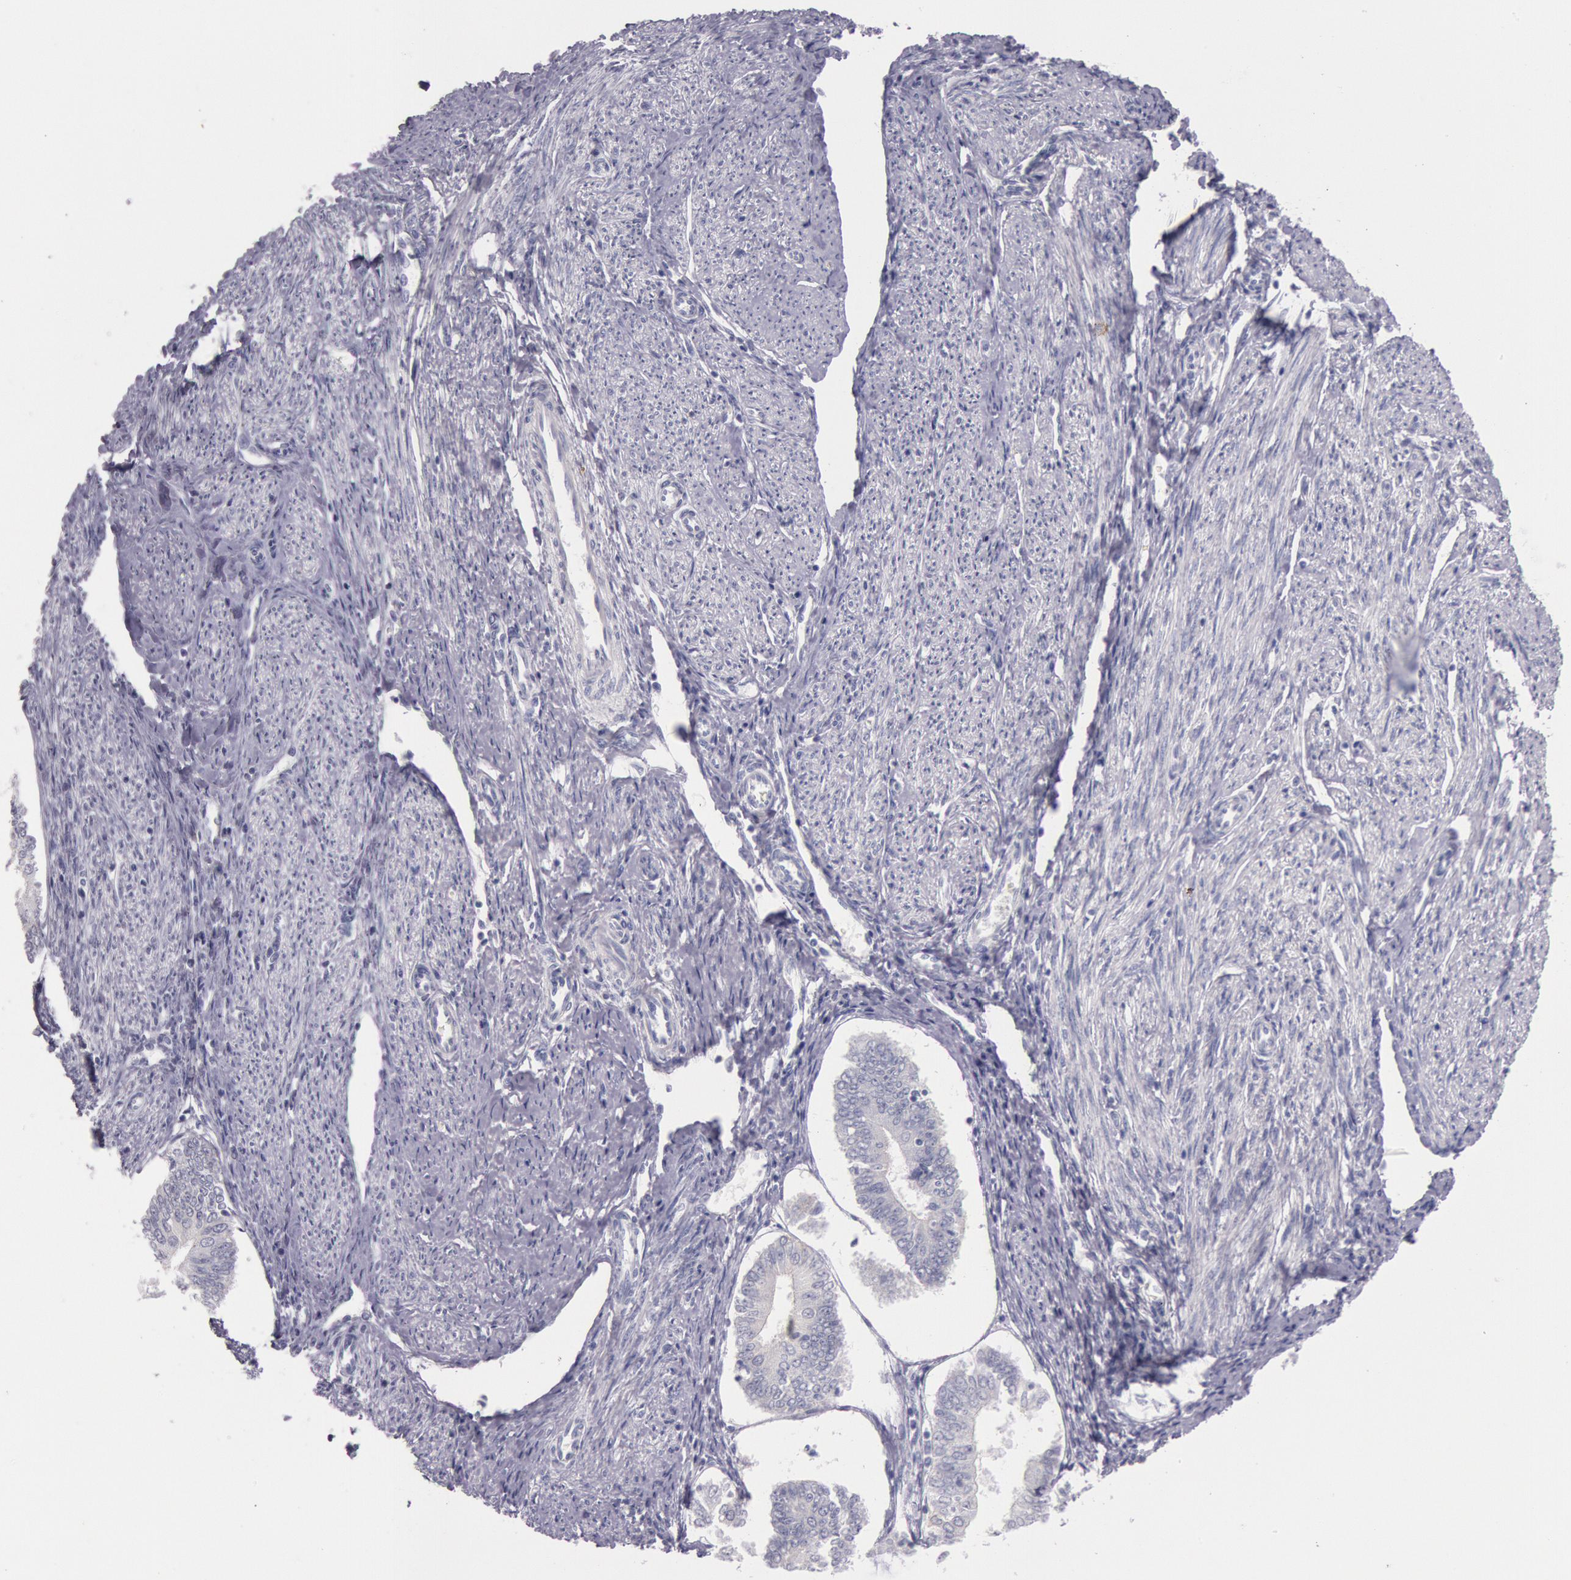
{"staining": {"intensity": "negative", "quantity": "none", "location": "none"}, "tissue": "endometrial cancer", "cell_type": "Tumor cells", "image_type": "cancer", "snomed": [{"axis": "morphology", "description": "Adenocarcinoma, NOS"}, {"axis": "topography", "description": "Endometrium"}], "caption": "Tumor cells are negative for brown protein staining in endometrial cancer (adenocarcinoma).", "gene": "EGFR", "patient": {"sex": "female", "age": 75}}